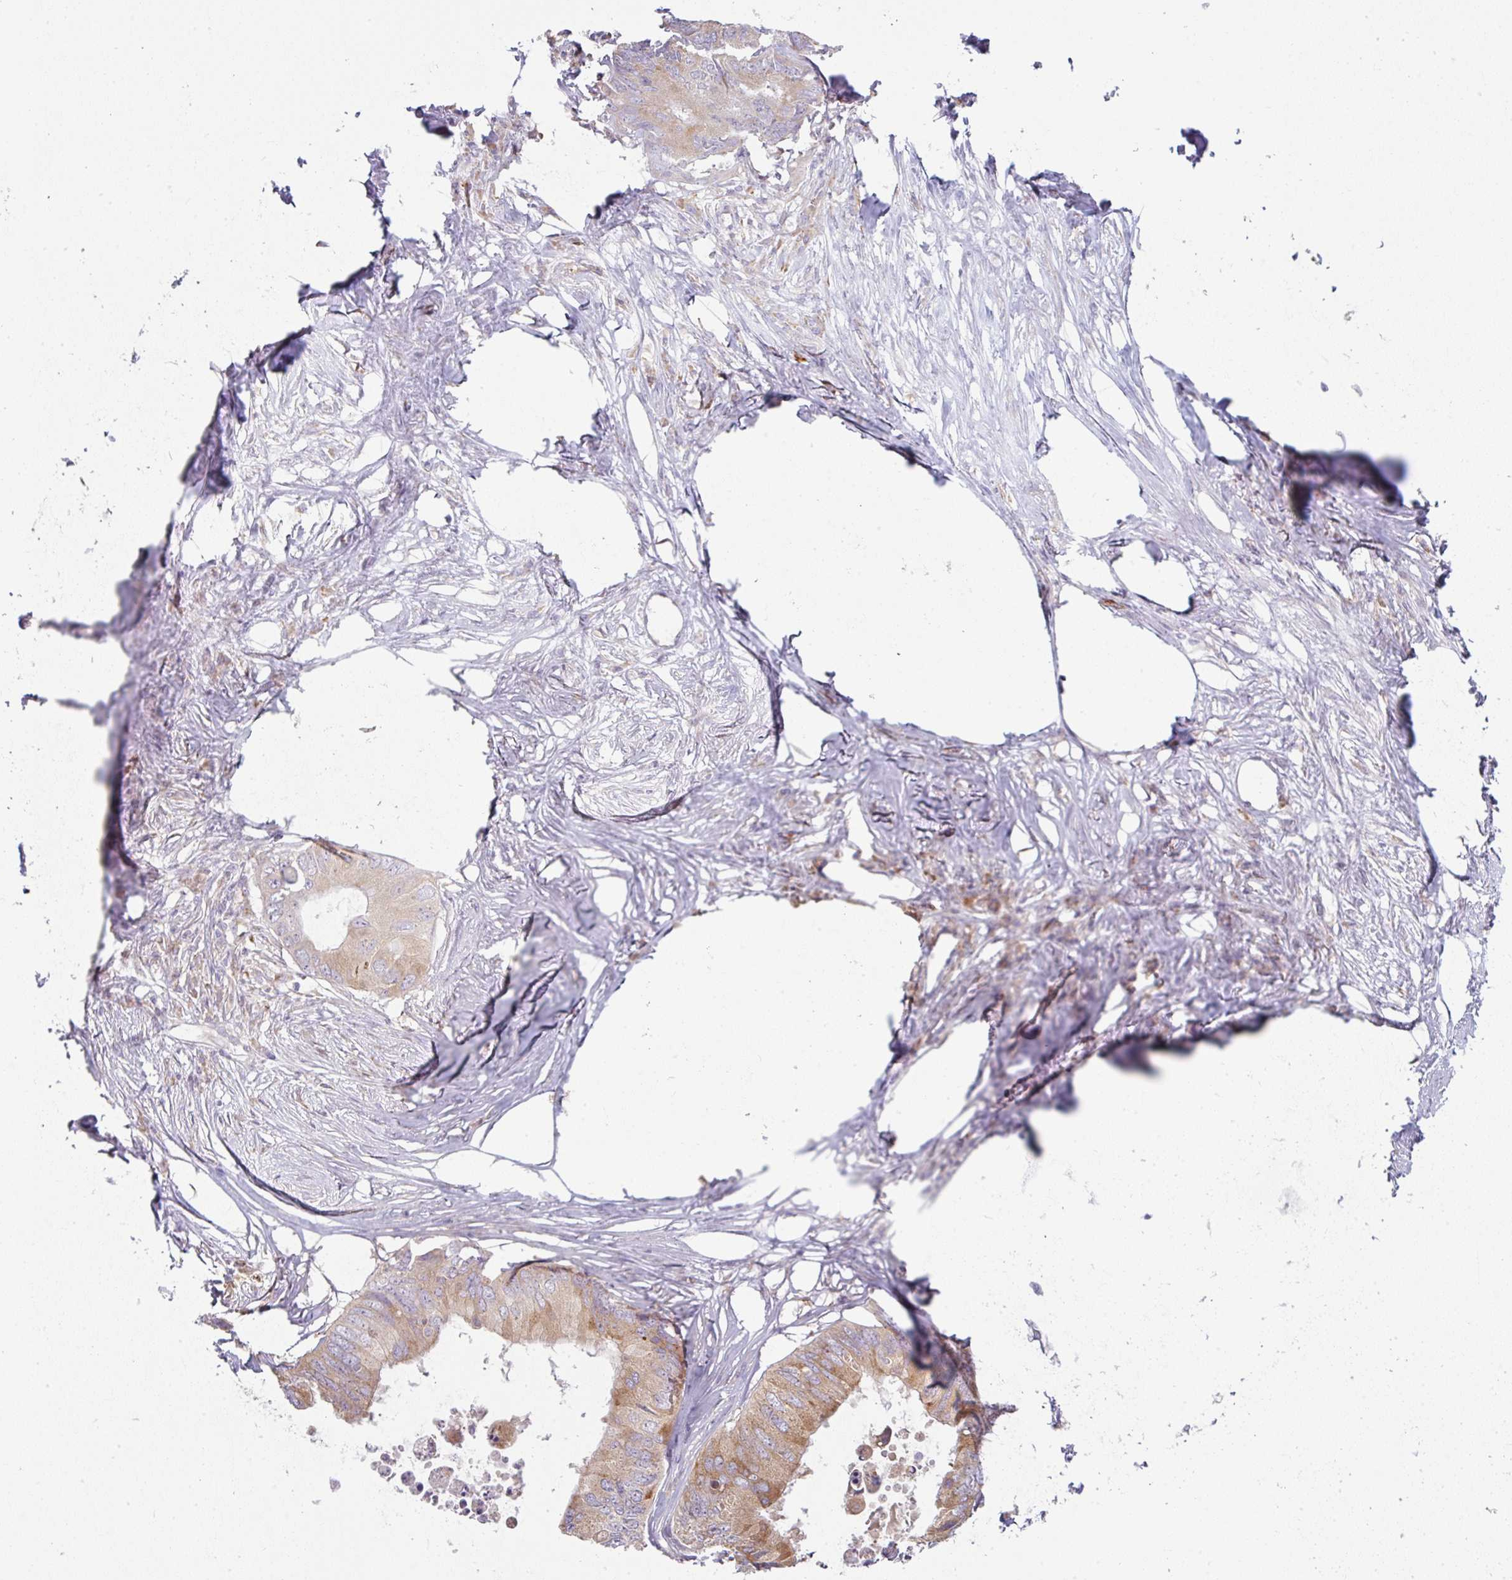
{"staining": {"intensity": "moderate", "quantity": "25%-75%", "location": "cytoplasmic/membranous"}, "tissue": "colorectal cancer", "cell_type": "Tumor cells", "image_type": "cancer", "snomed": [{"axis": "morphology", "description": "Adenocarcinoma, NOS"}, {"axis": "topography", "description": "Colon"}], "caption": "A brown stain highlights moderate cytoplasmic/membranous staining of a protein in human colorectal cancer tumor cells.", "gene": "MOB1A", "patient": {"sex": "male", "age": 71}}